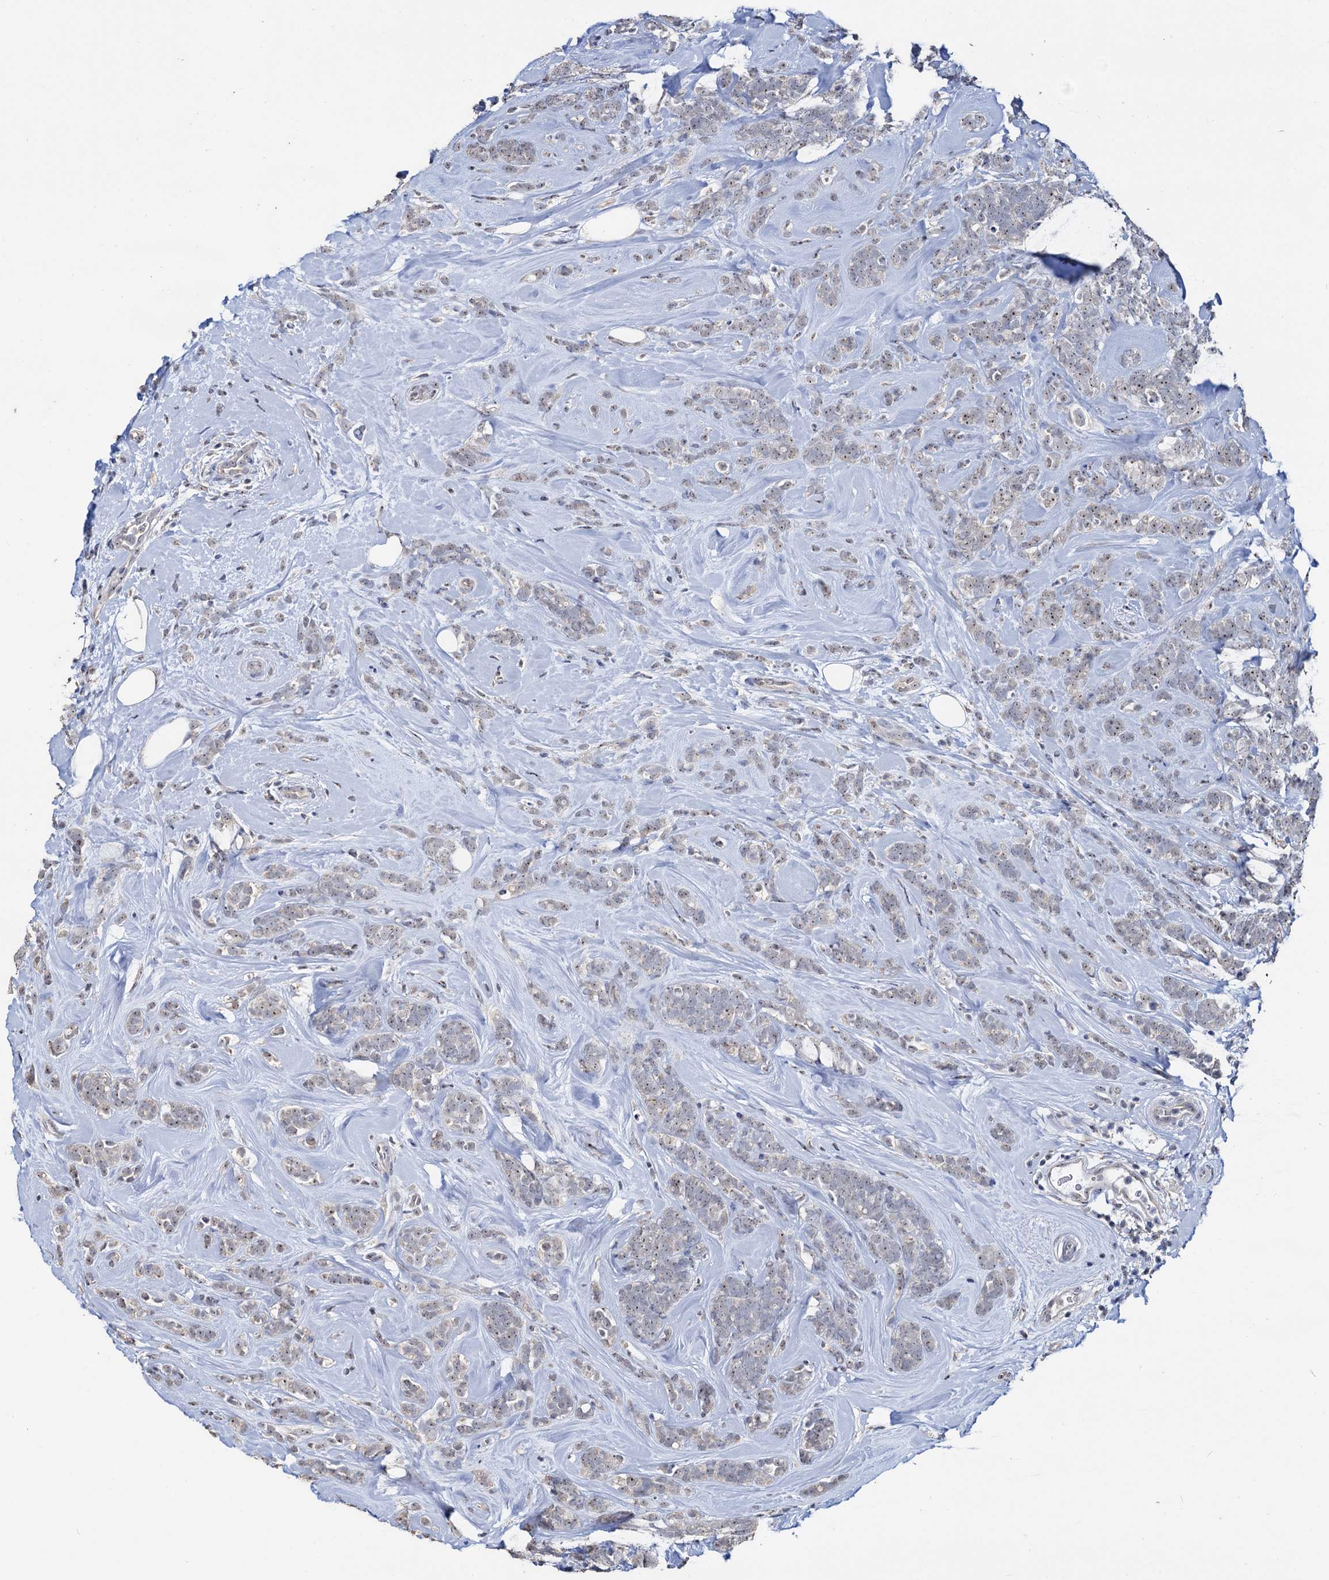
{"staining": {"intensity": "weak", "quantity": "25%-75%", "location": "nuclear"}, "tissue": "breast cancer", "cell_type": "Tumor cells", "image_type": "cancer", "snomed": [{"axis": "morphology", "description": "Lobular carcinoma"}, {"axis": "topography", "description": "Breast"}], "caption": "Protein expression analysis of human breast cancer (lobular carcinoma) reveals weak nuclear positivity in about 25%-75% of tumor cells.", "gene": "C2CD3", "patient": {"sex": "female", "age": 58}}